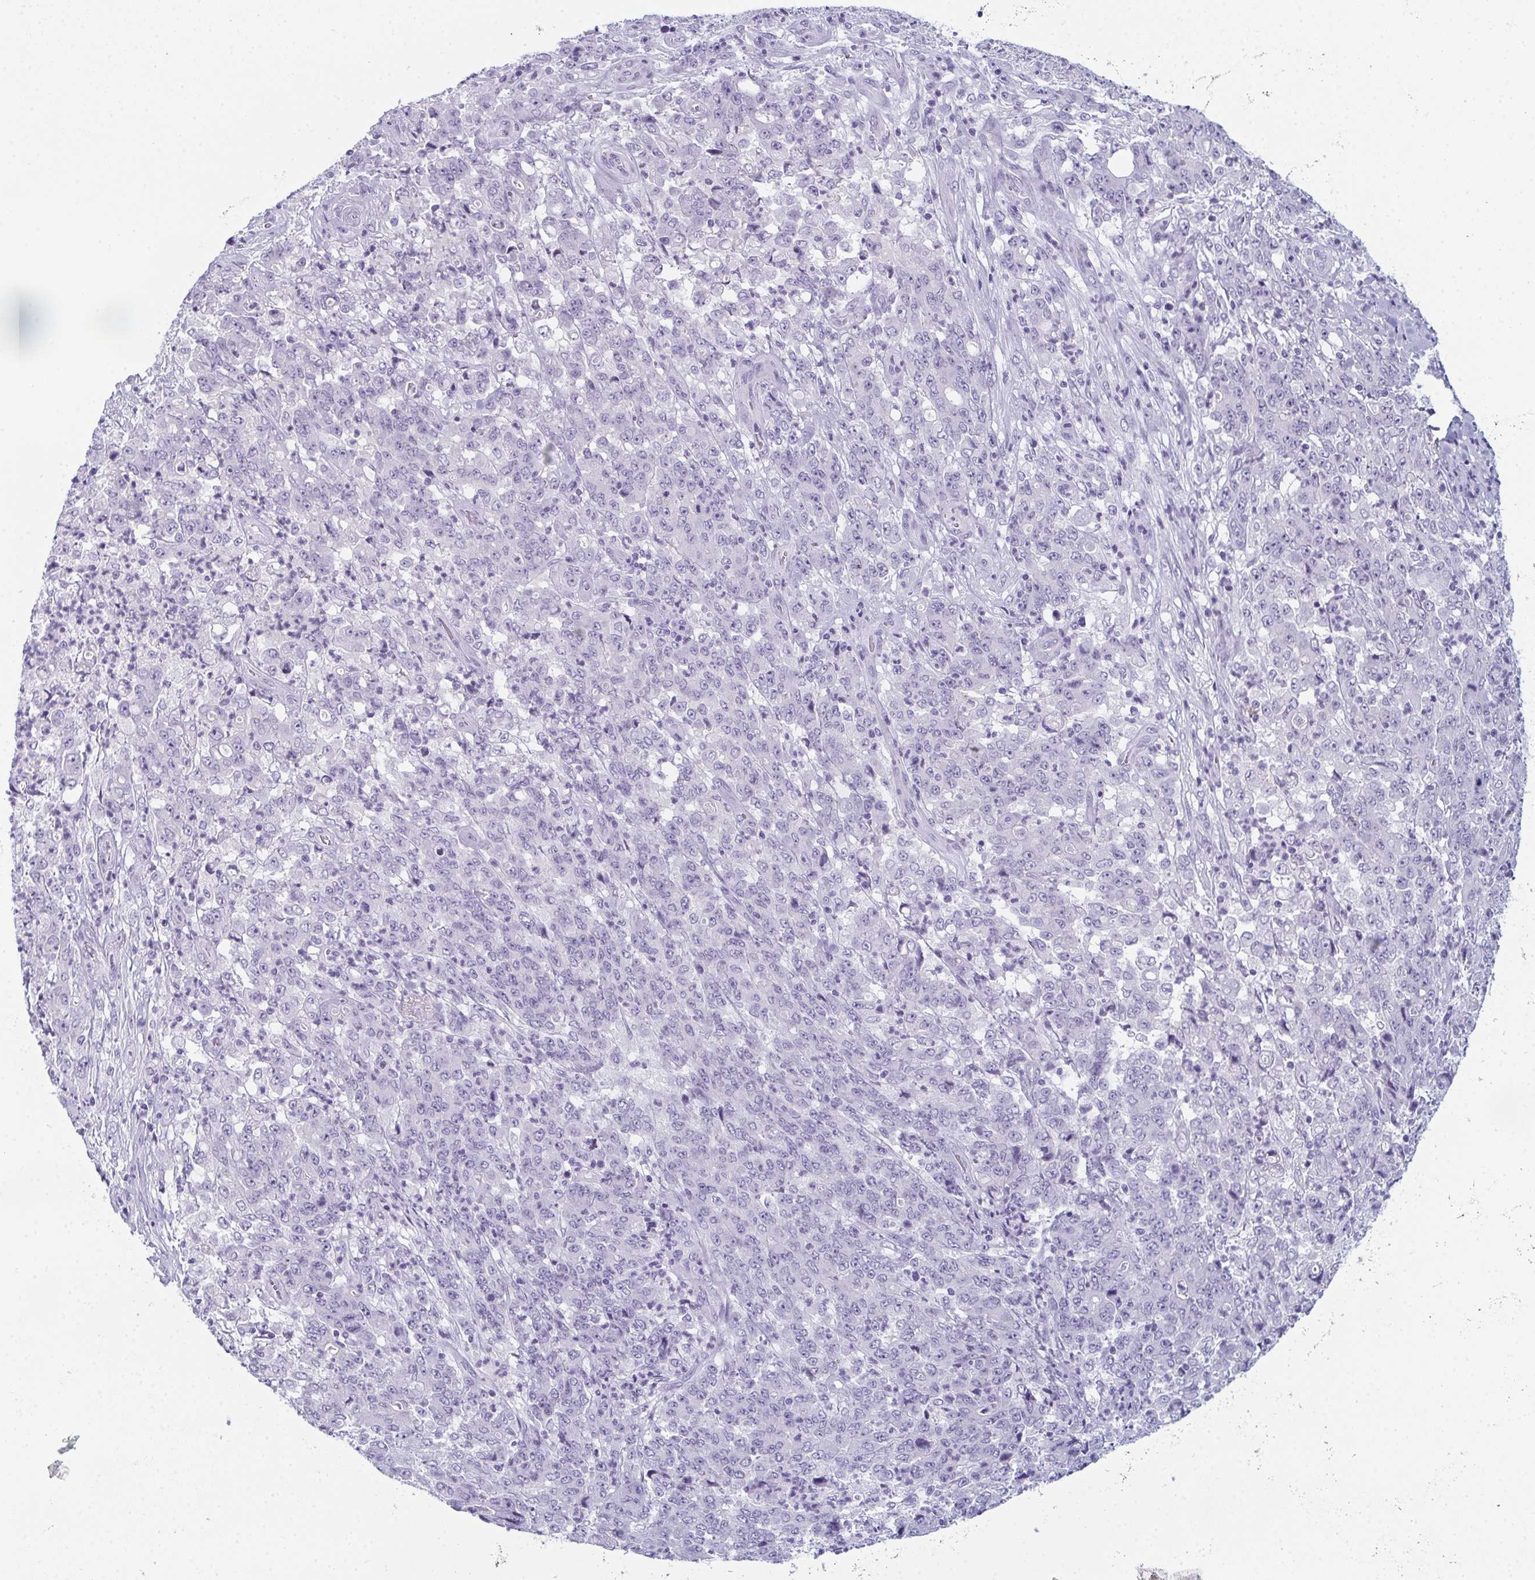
{"staining": {"intensity": "negative", "quantity": "none", "location": "none"}, "tissue": "stomach cancer", "cell_type": "Tumor cells", "image_type": "cancer", "snomed": [{"axis": "morphology", "description": "Adenocarcinoma, NOS"}, {"axis": "topography", "description": "Stomach, lower"}], "caption": "This is an immunohistochemistry (IHC) photomicrograph of stomach cancer (adenocarcinoma). There is no positivity in tumor cells.", "gene": "ENKUR", "patient": {"sex": "female", "age": 71}}